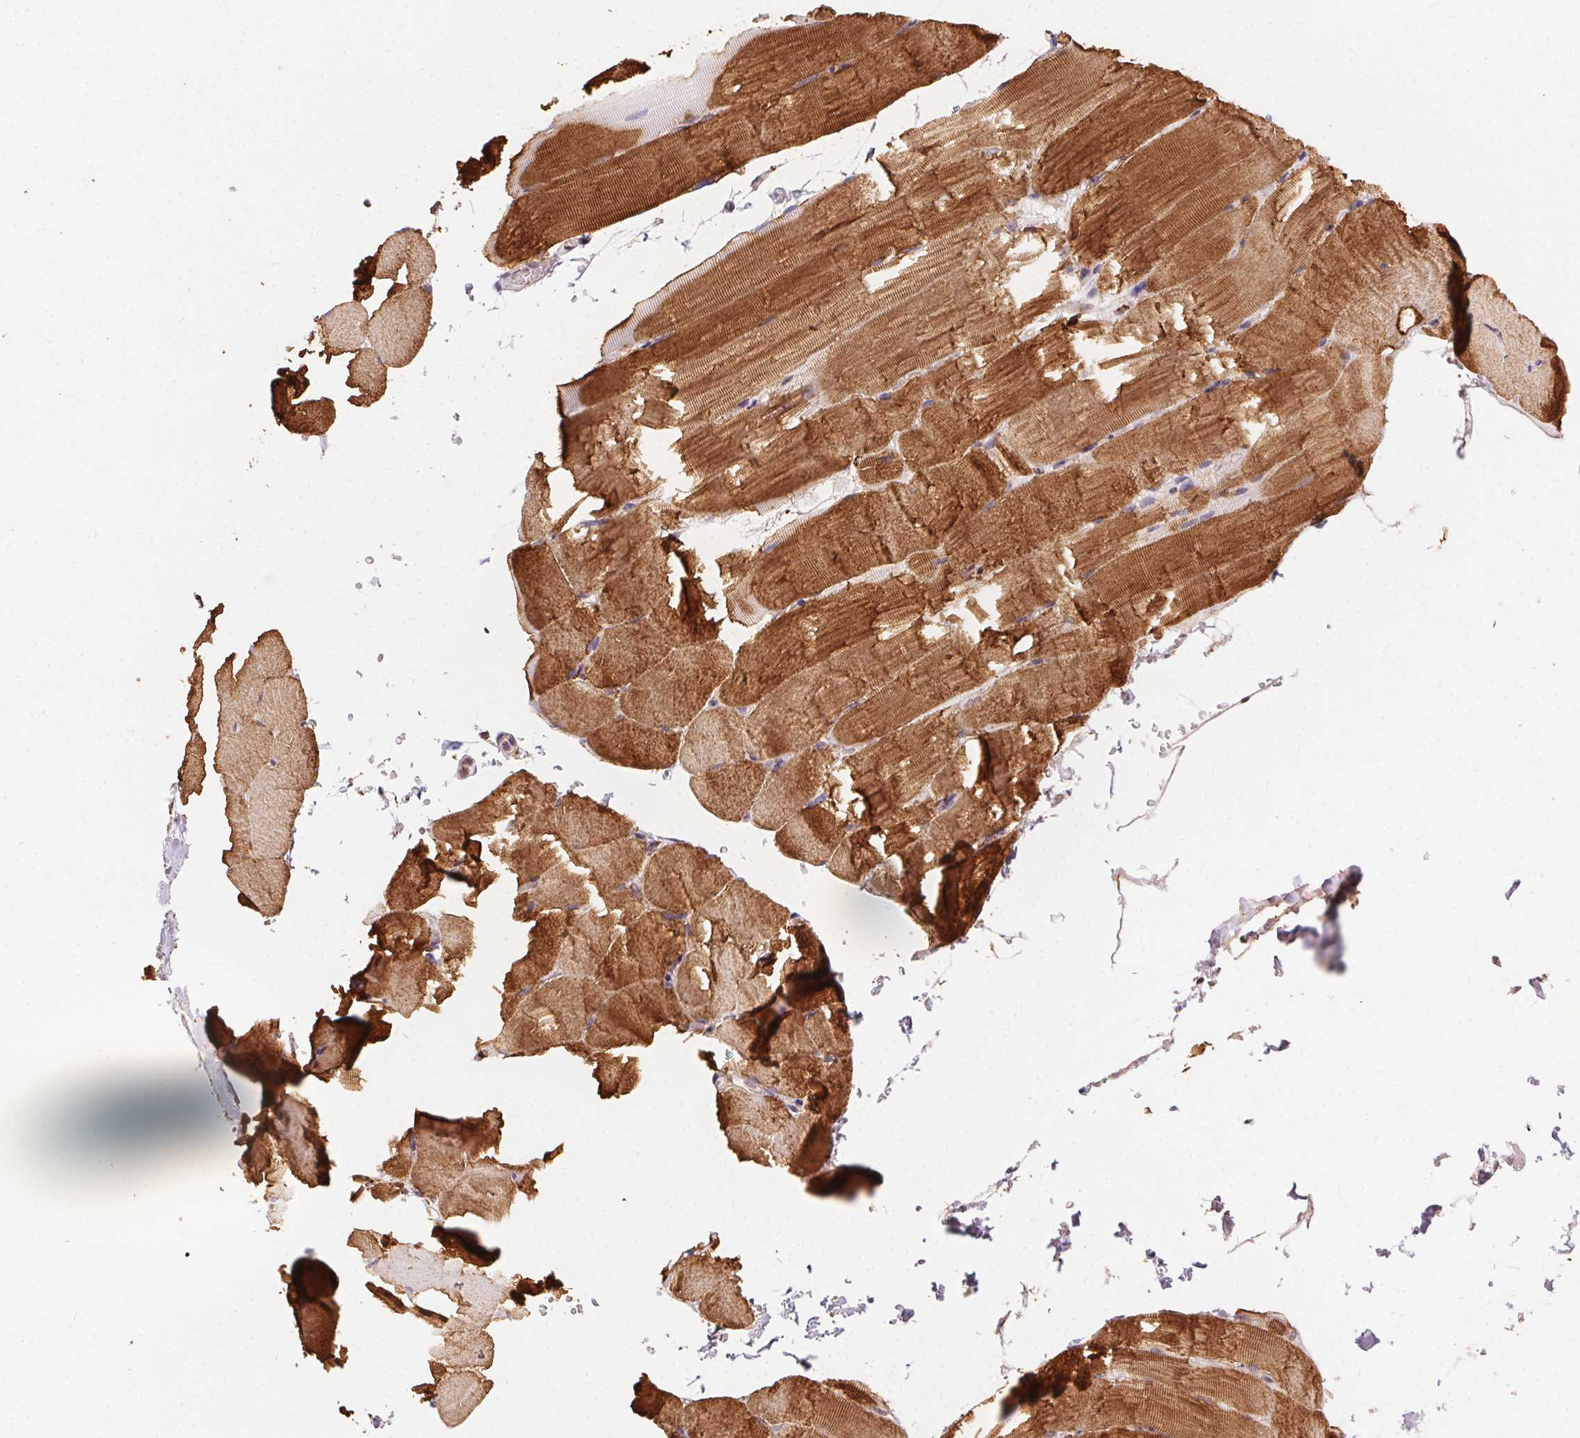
{"staining": {"intensity": "strong", "quantity": ">75%", "location": "cytoplasmic/membranous"}, "tissue": "skeletal muscle", "cell_type": "Myocytes", "image_type": "normal", "snomed": [{"axis": "morphology", "description": "Normal tissue, NOS"}, {"axis": "topography", "description": "Skeletal muscle"}], "caption": "A brown stain highlights strong cytoplasmic/membranous positivity of a protein in myocytes of normal human skeletal muscle.", "gene": "FNBP1L", "patient": {"sex": "female", "age": 37}}